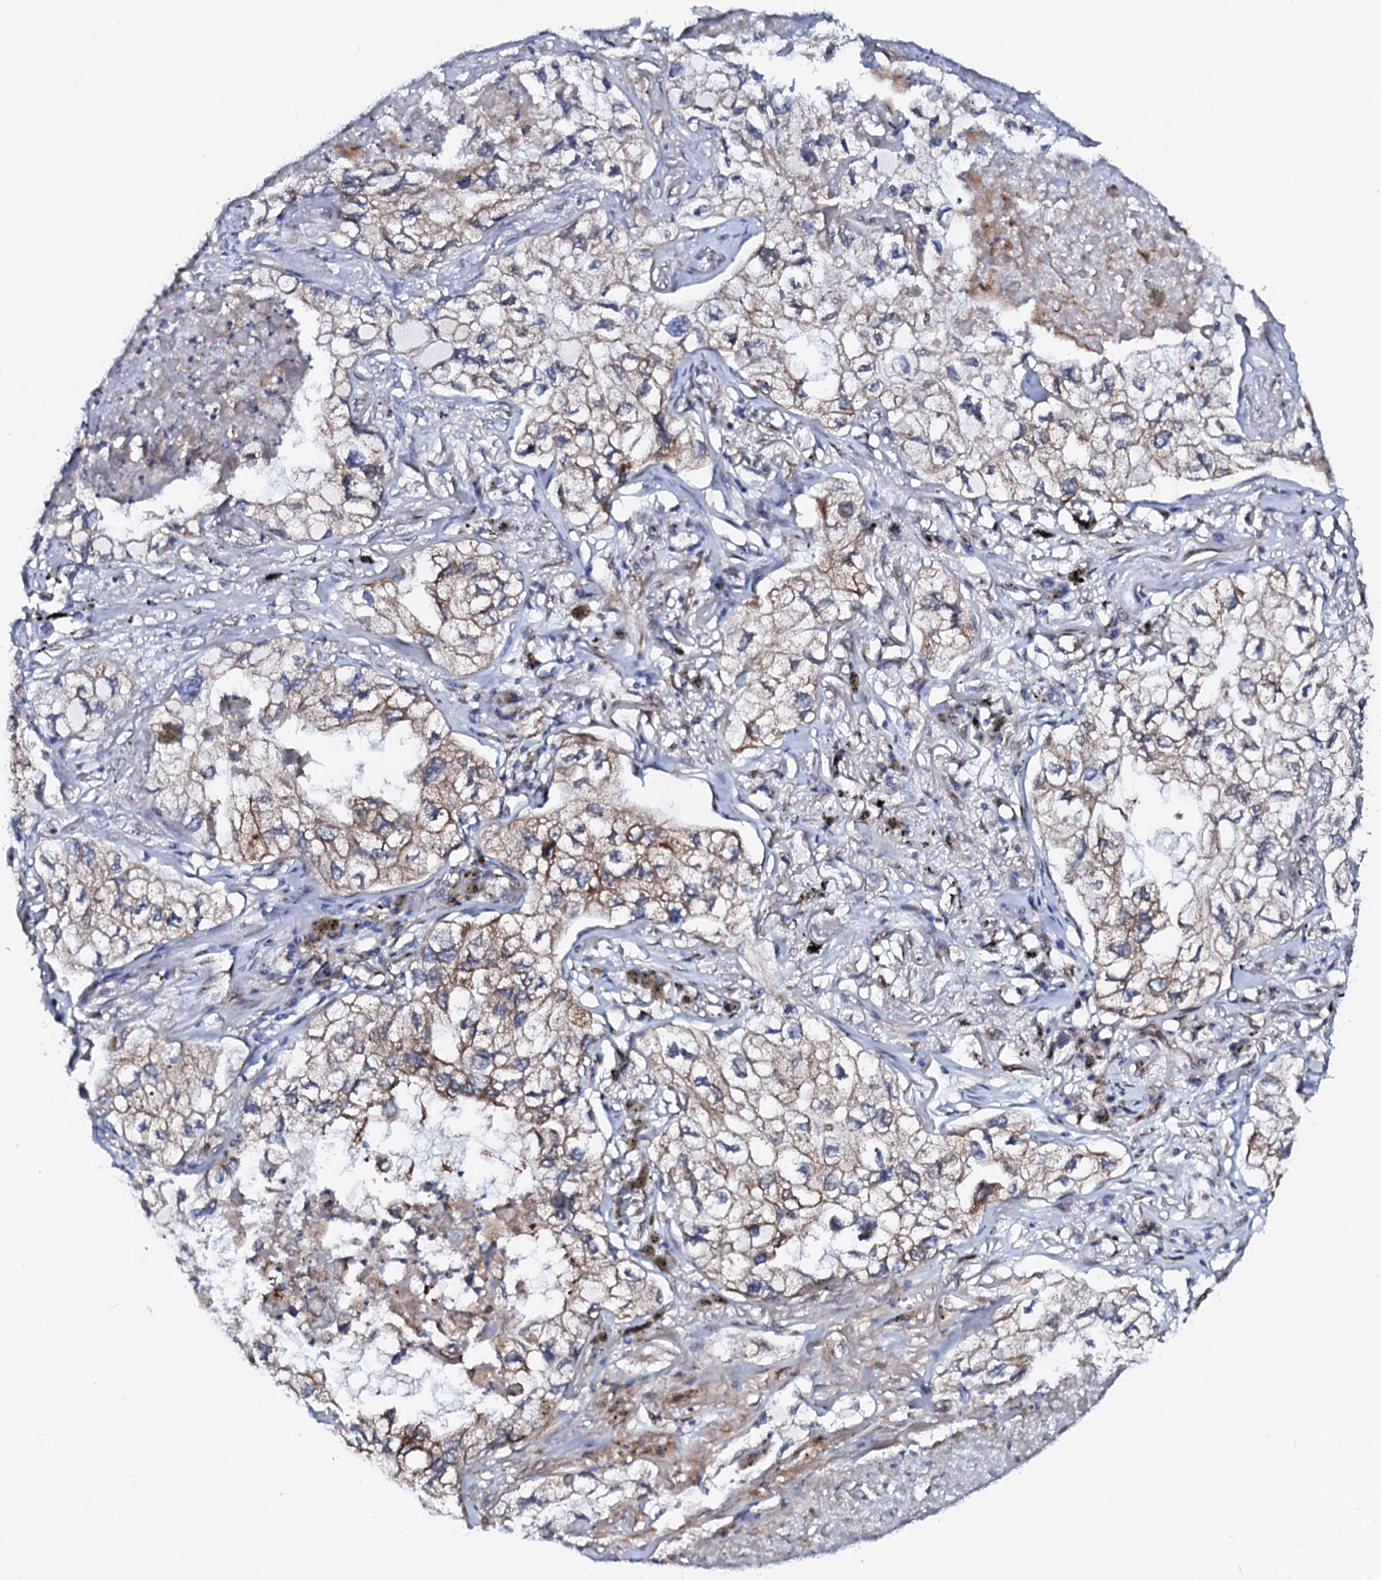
{"staining": {"intensity": "moderate", "quantity": "<25%", "location": "cytoplasmic/membranous"}, "tissue": "lung cancer", "cell_type": "Tumor cells", "image_type": "cancer", "snomed": [{"axis": "morphology", "description": "Adenocarcinoma, NOS"}, {"axis": "topography", "description": "Lung"}], "caption": "Lung cancer tissue reveals moderate cytoplasmic/membranous positivity in approximately <25% of tumor cells, visualized by immunohistochemistry. (Stains: DAB in brown, nuclei in blue, Microscopy: brightfield microscopy at high magnification).", "gene": "TMCO3", "patient": {"sex": "male", "age": 65}}